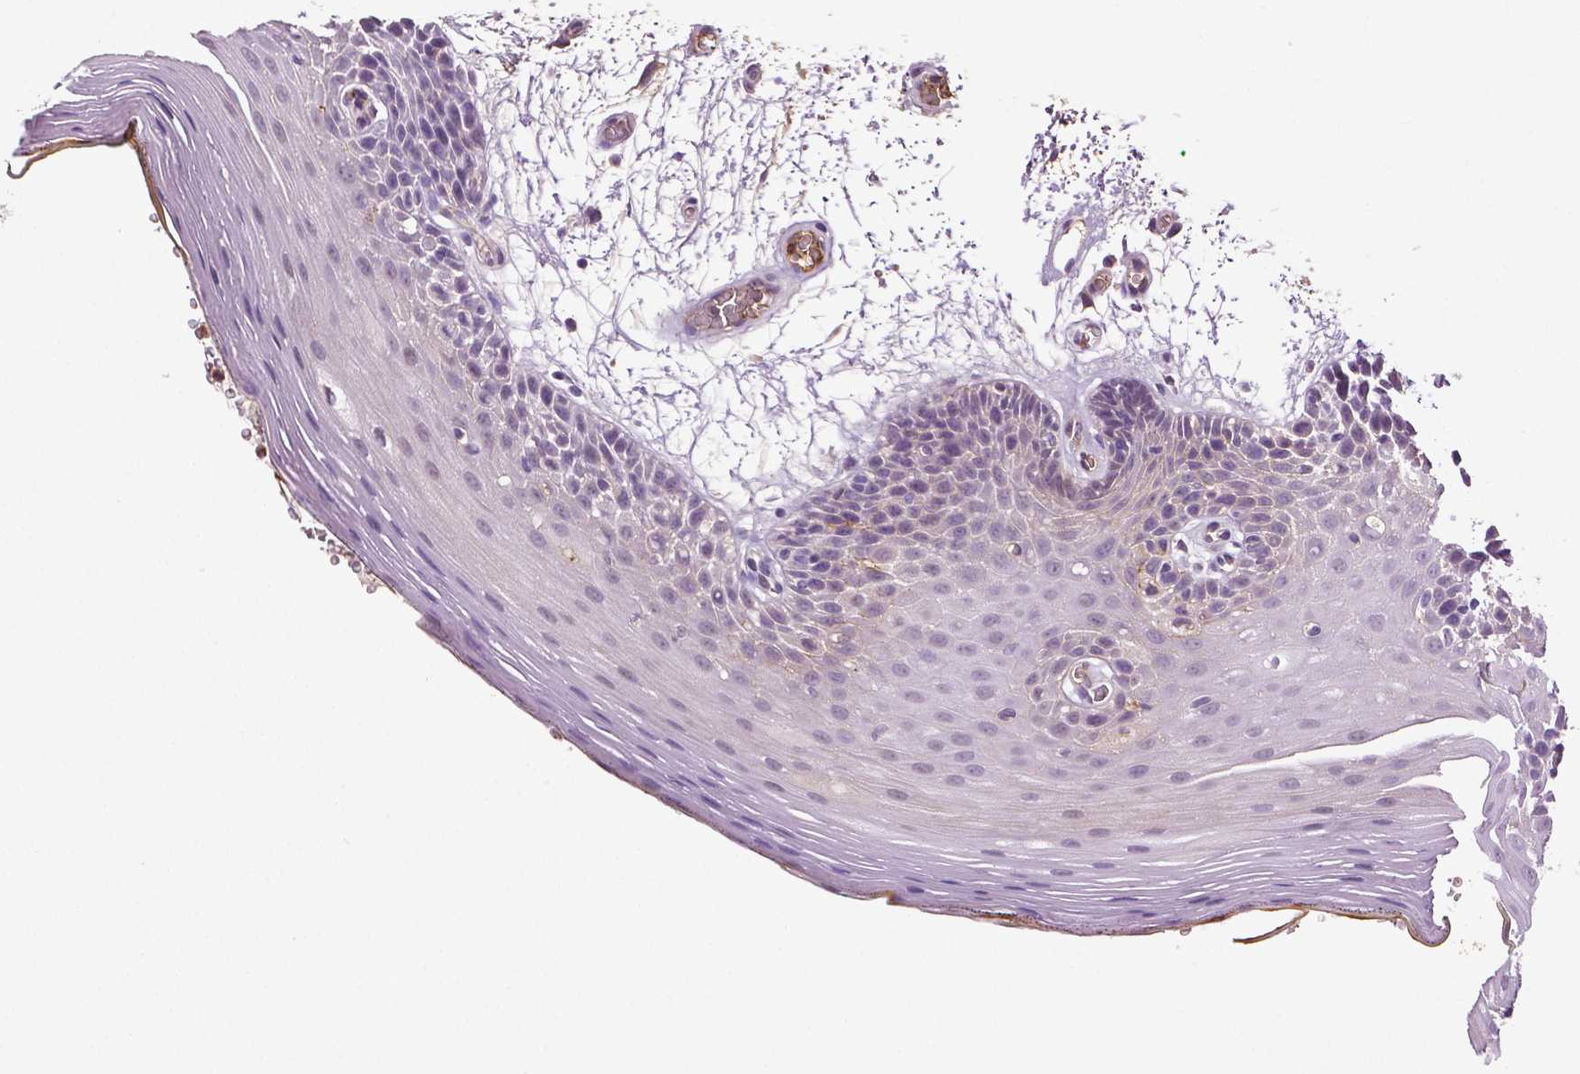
{"staining": {"intensity": "moderate", "quantity": "<25%", "location": "cytoplasmic/membranous"}, "tissue": "oral mucosa", "cell_type": "Squamous epithelial cells", "image_type": "normal", "snomed": [{"axis": "morphology", "description": "Normal tissue, NOS"}, {"axis": "morphology", "description": "Squamous cell carcinoma, NOS"}, {"axis": "topography", "description": "Oral tissue"}, {"axis": "topography", "description": "Head-Neck"}], "caption": "Brown immunohistochemical staining in normal oral mucosa shows moderate cytoplasmic/membranous positivity in approximately <25% of squamous epithelial cells. The staining is performed using DAB brown chromogen to label protein expression. The nuclei are counter-stained blue using hematoxylin.", "gene": "PTPN5", "patient": {"sex": "male", "age": 52}}